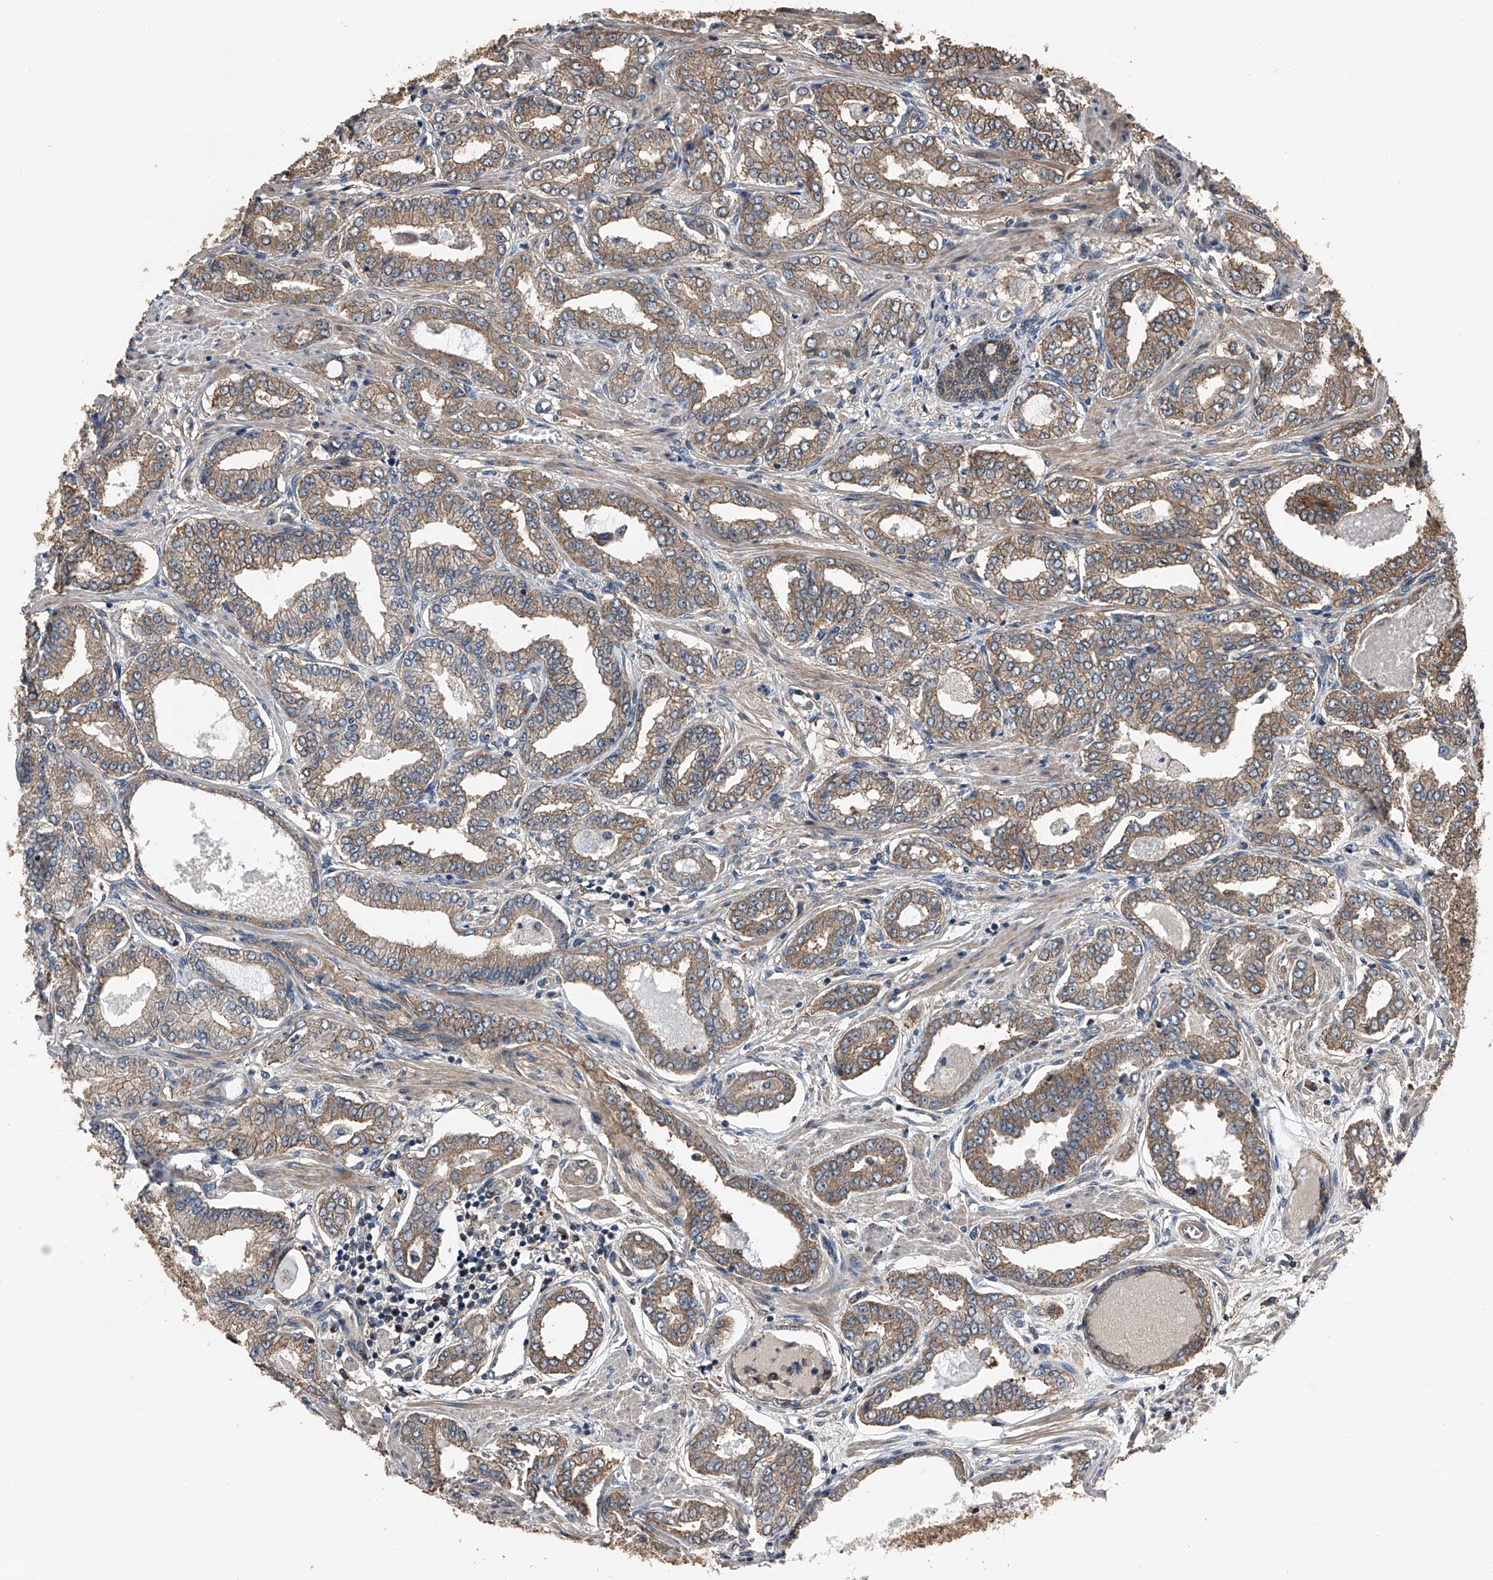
{"staining": {"intensity": "moderate", "quantity": "25%-75%", "location": "cytoplasmic/membranous"}, "tissue": "prostate cancer", "cell_type": "Tumor cells", "image_type": "cancer", "snomed": [{"axis": "morphology", "description": "Adenocarcinoma, Low grade"}, {"axis": "topography", "description": "Prostate"}], "caption": "DAB immunohistochemical staining of human prostate cancer displays moderate cytoplasmic/membranous protein expression in approximately 25%-75% of tumor cells.", "gene": "KCNJ2", "patient": {"sex": "male", "age": 63}}